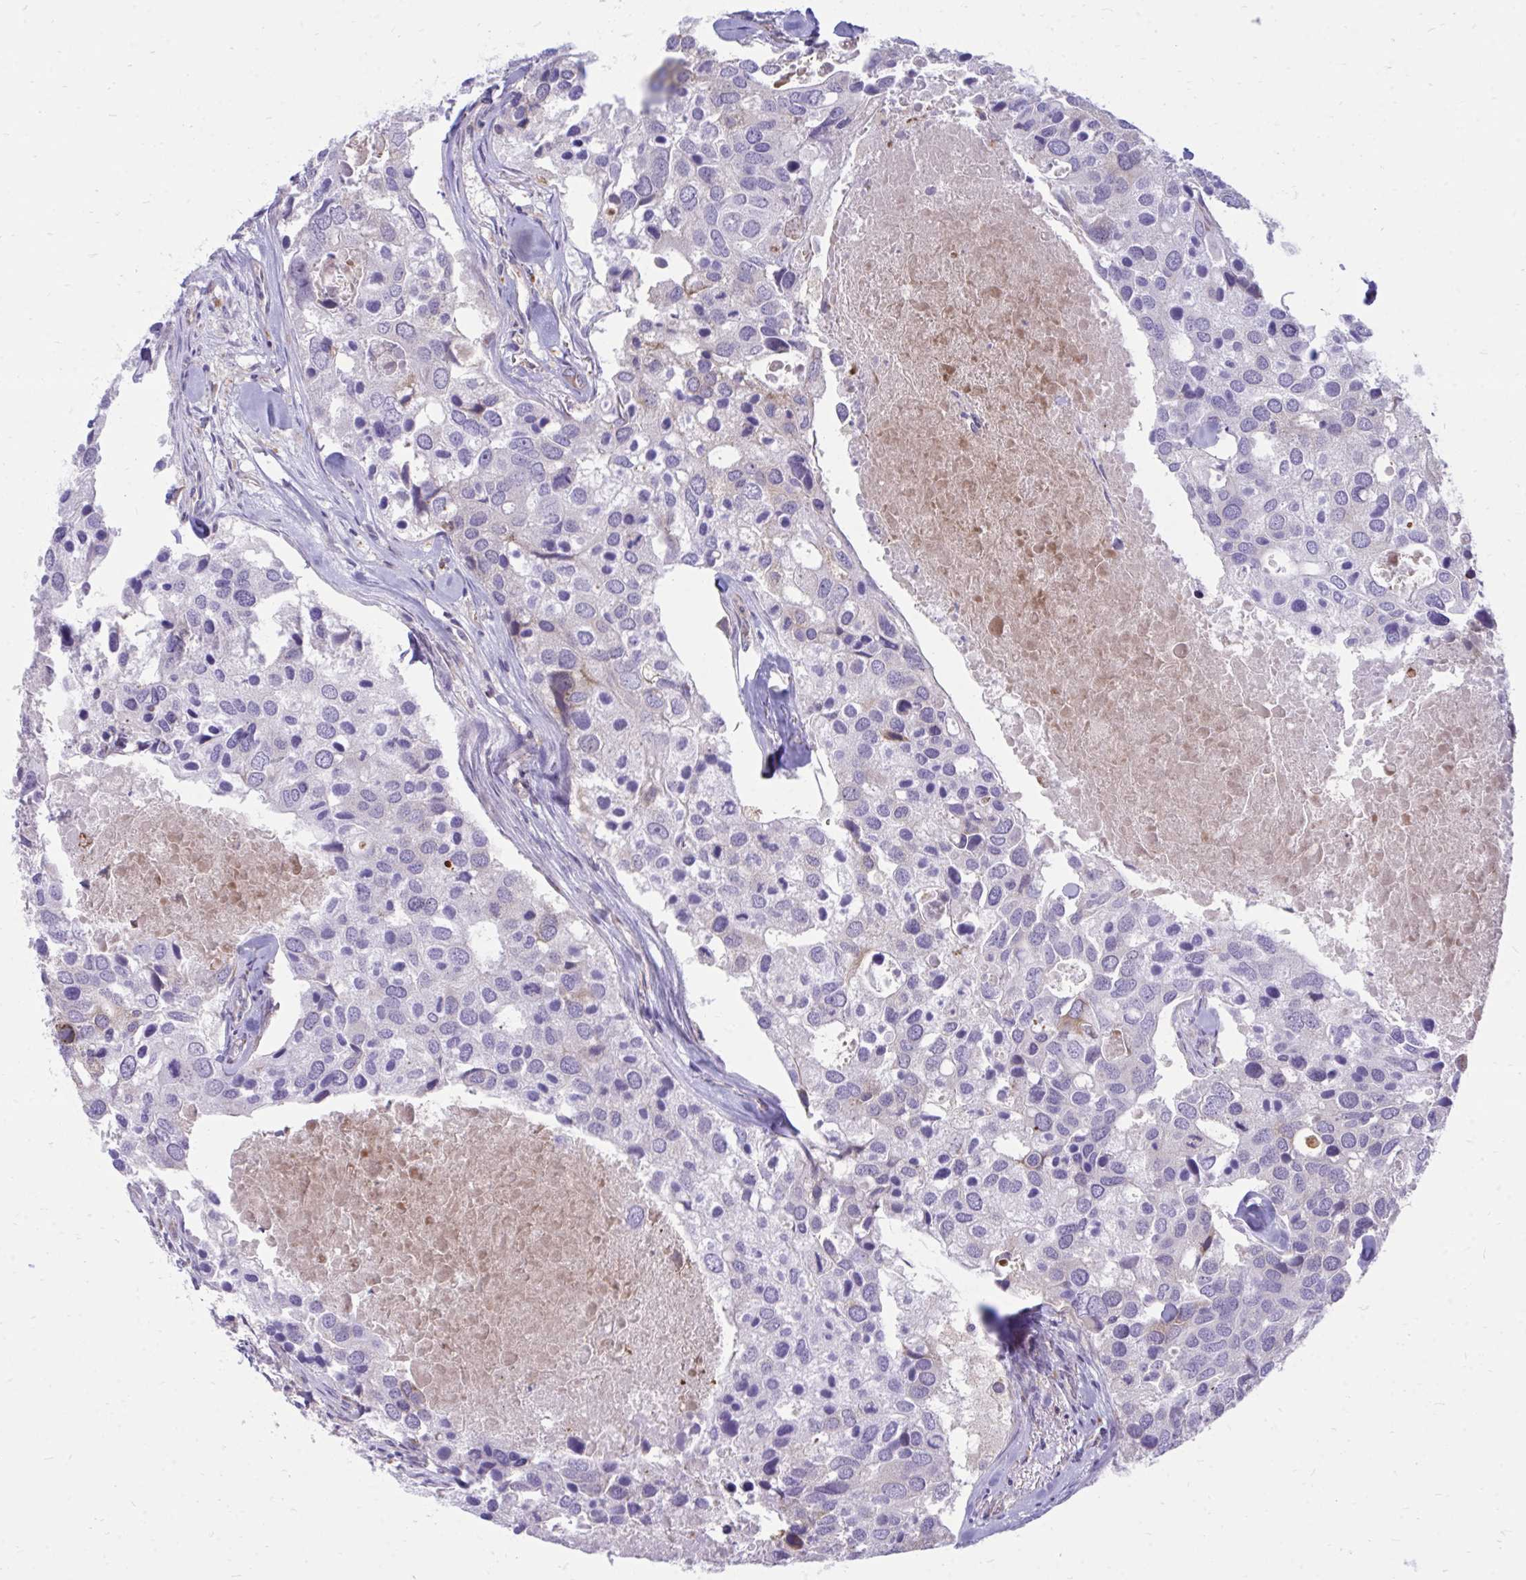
{"staining": {"intensity": "negative", "quantity": "none", "location": "none"}, "tissue": "breast cancer", "cell_type": "Tumor cells", "image_type": "cancer", "snomed": [{"axis": "morphology", "description": "Duct carcinoma"}, {"axis": "topography", "description": "Breast"}], "caption": "Tumor cells show no significant staining in breast cancer.", "gene": "ASAP1", "patient": {"sex": "female", "age": 83}}